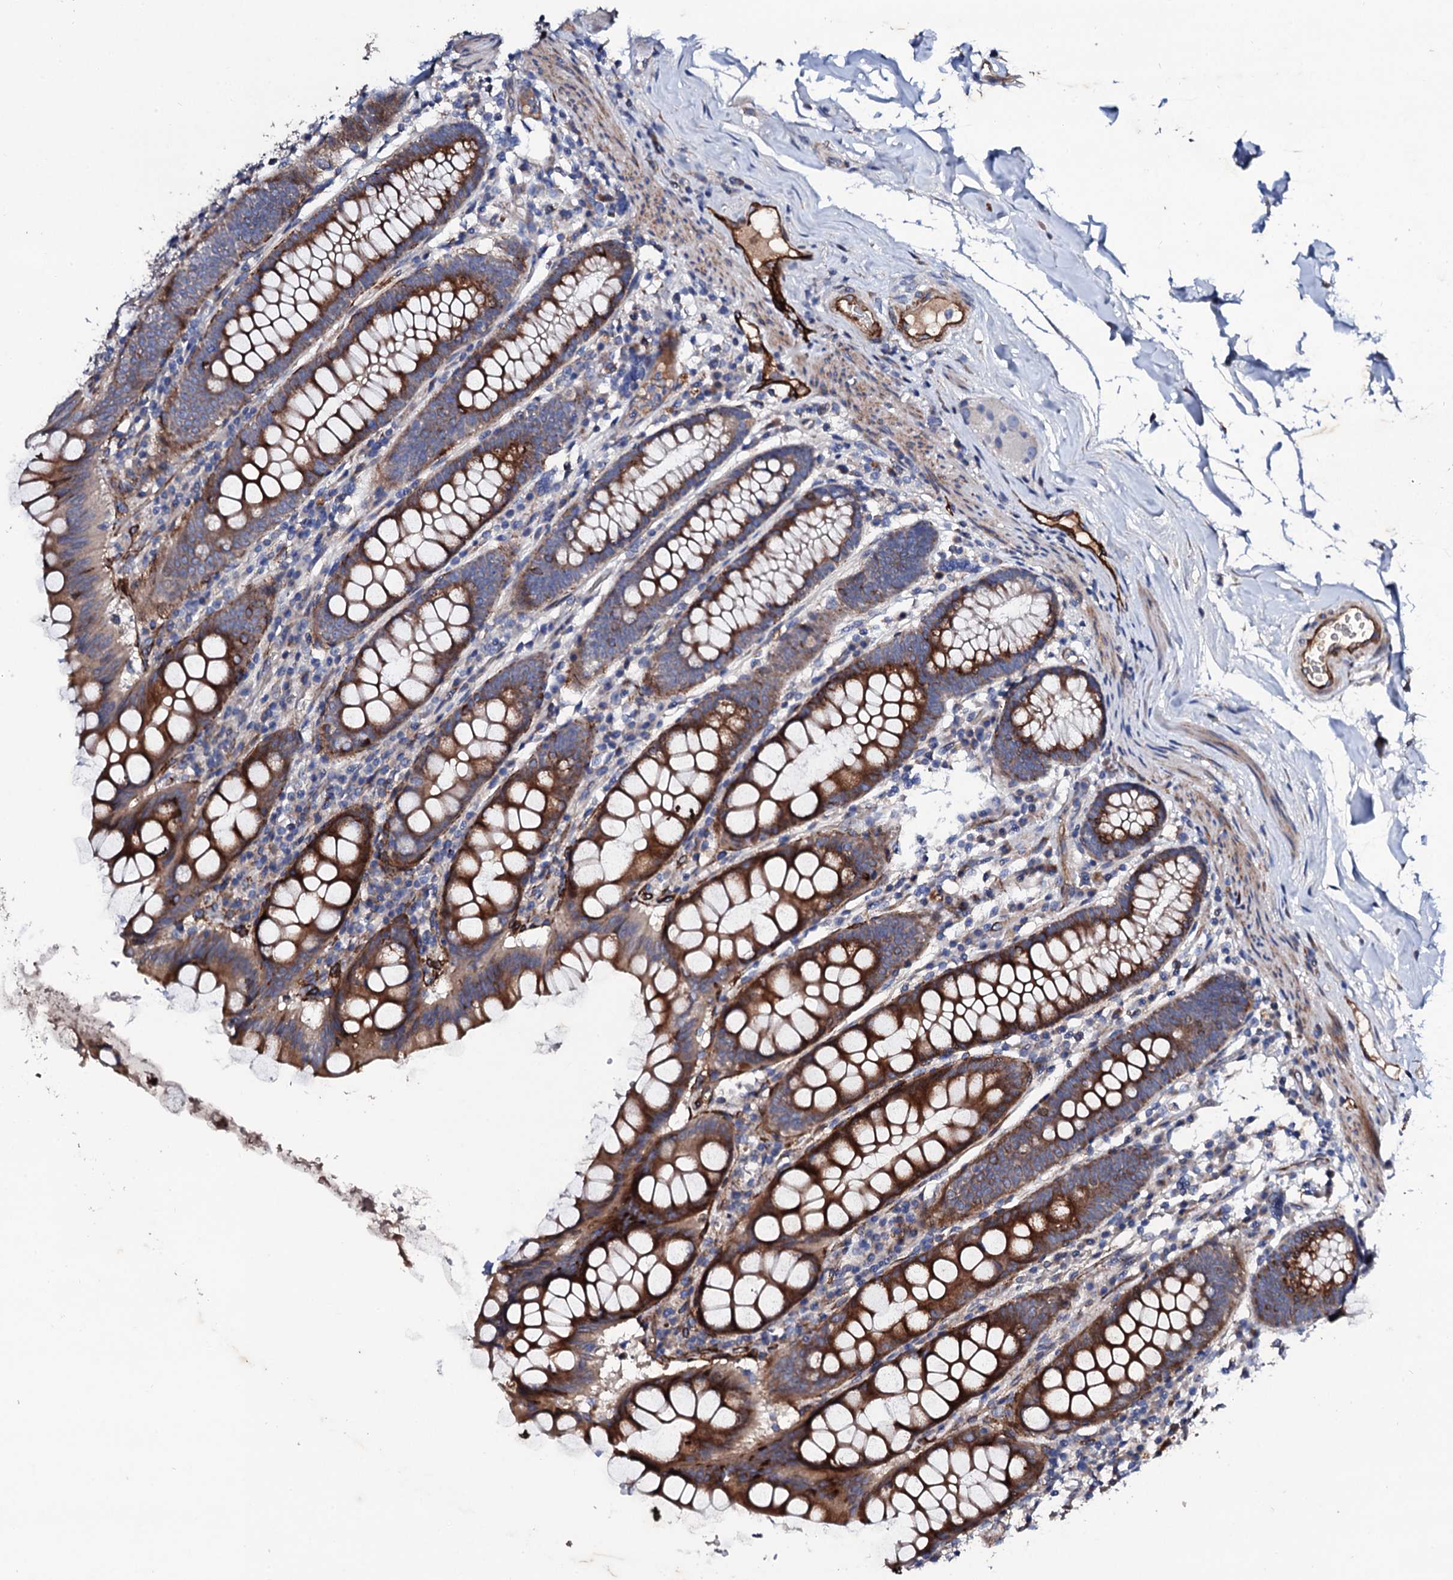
{"staining": {"intensity": "moderate", "quantity": ">75%", "location": "cytoplasmic/membranous"}, "tissue": "colon", "cell_type": "Endothelial cells", "image_type": "normal", "snomed": [{"axis": "morphology", "description": "Normal tissue, NOS"}, {"axis": "topography", "description": "Colon"}], "caption": "Immunohistochemical staining of benign colon reveals medium levels of moderate cytoplasmic/membranous staining in about >75% of endothelial cells.", "gene": "DBX1", "patient": {"sex": "female", "age": 79}}